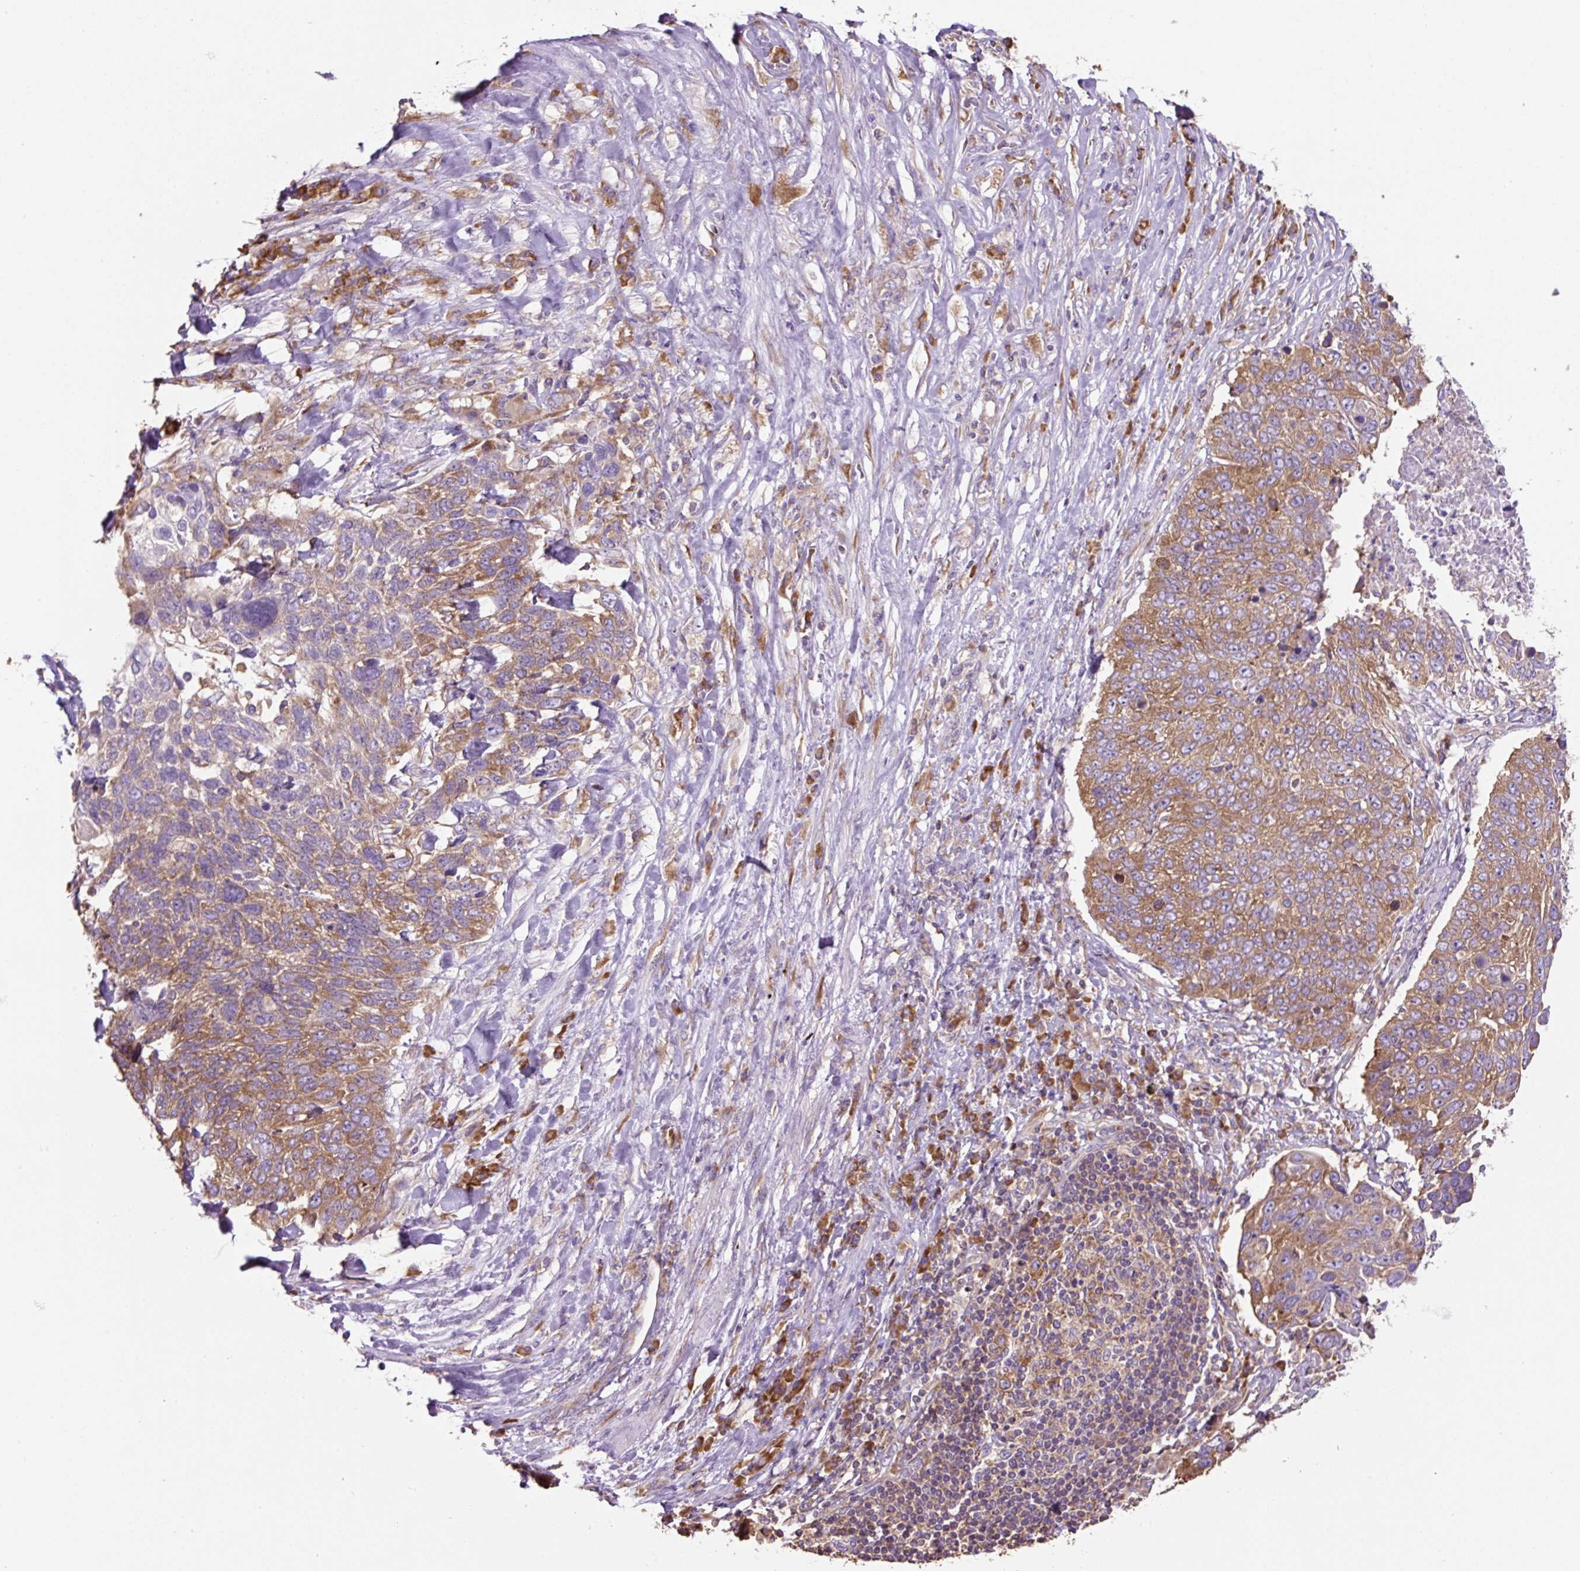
{"staining": {"intensity": "moderate", "quantity": ">75%", "location": "cytoplasmic/membranous"}, "tissue": "lung cancer", "cell_type": "Tumor cells", "image_type": "cancer", "snomed": [{"axis": "morphology", "description": "Squamous cell carcinoma, NOS"}, {"axis": "topography", "description": "Lung"}], "caption": "The image reveals a brown stain indicating the presence of a protein in the cytoplasmic/membranous of tumor cells in squamous cell carcinoma (lung).", "gene": "RPS23", "patient": {"sex": "male", "age": 66}}